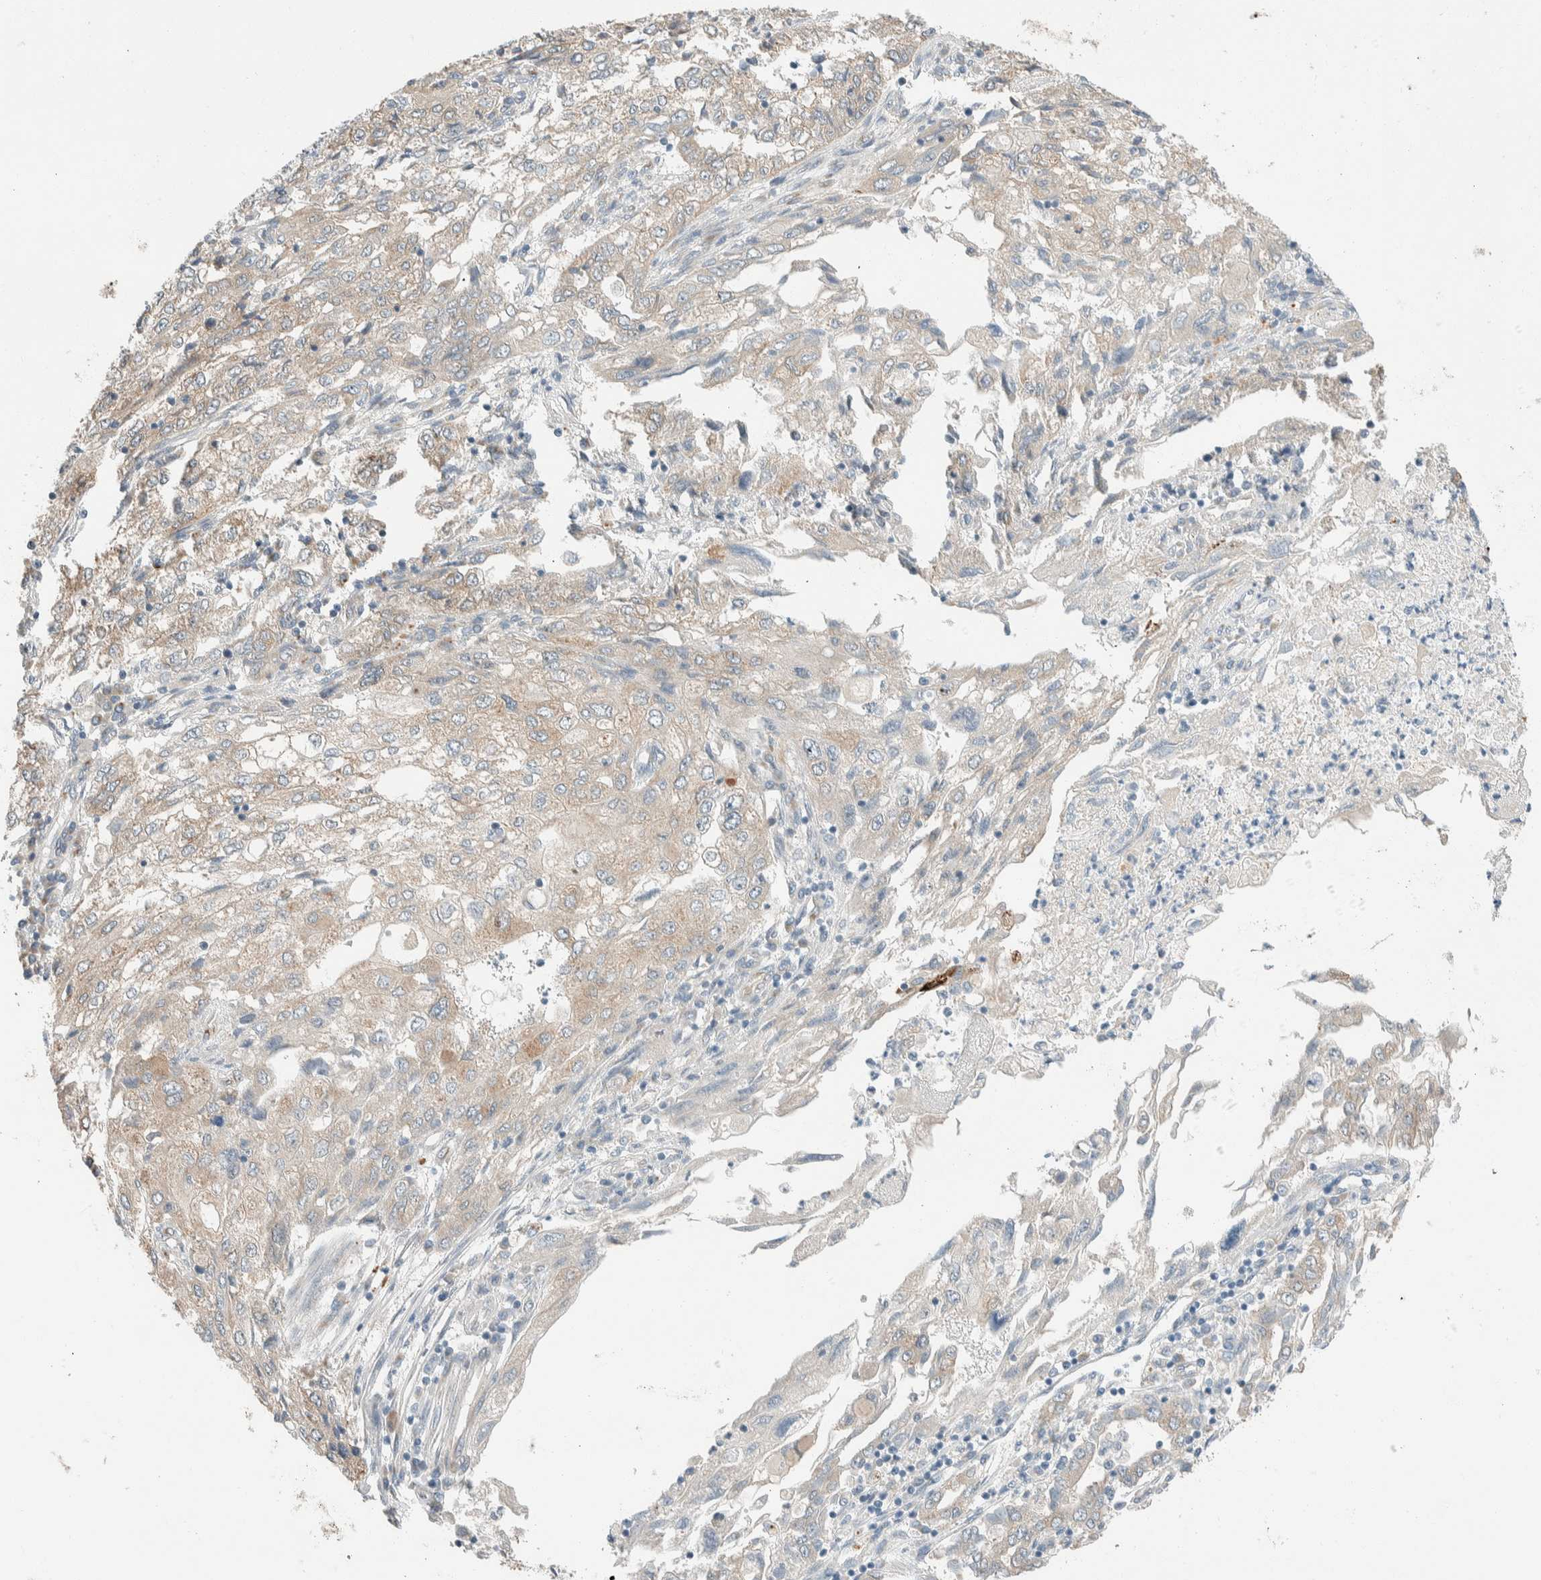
{"staining": {"intensity": "weak", "quantity": "<25%", "location": "cytoplasmic/membranous"}, "tissue": "endometrial cancer", "cell_type": "Tumor cells", "image_type": "cancer", "snomed": [{"axis": "morphology", "description": "Adenocarcinoma, NOS"}, {"axis": "topography", "description": "Endometrium"}], "caption": "Tumor cells show no significant positivity in adenocarcinoma (endometrial).", "gene": "TMEM184B", "patient": {"sex": "female", "age": 49}}